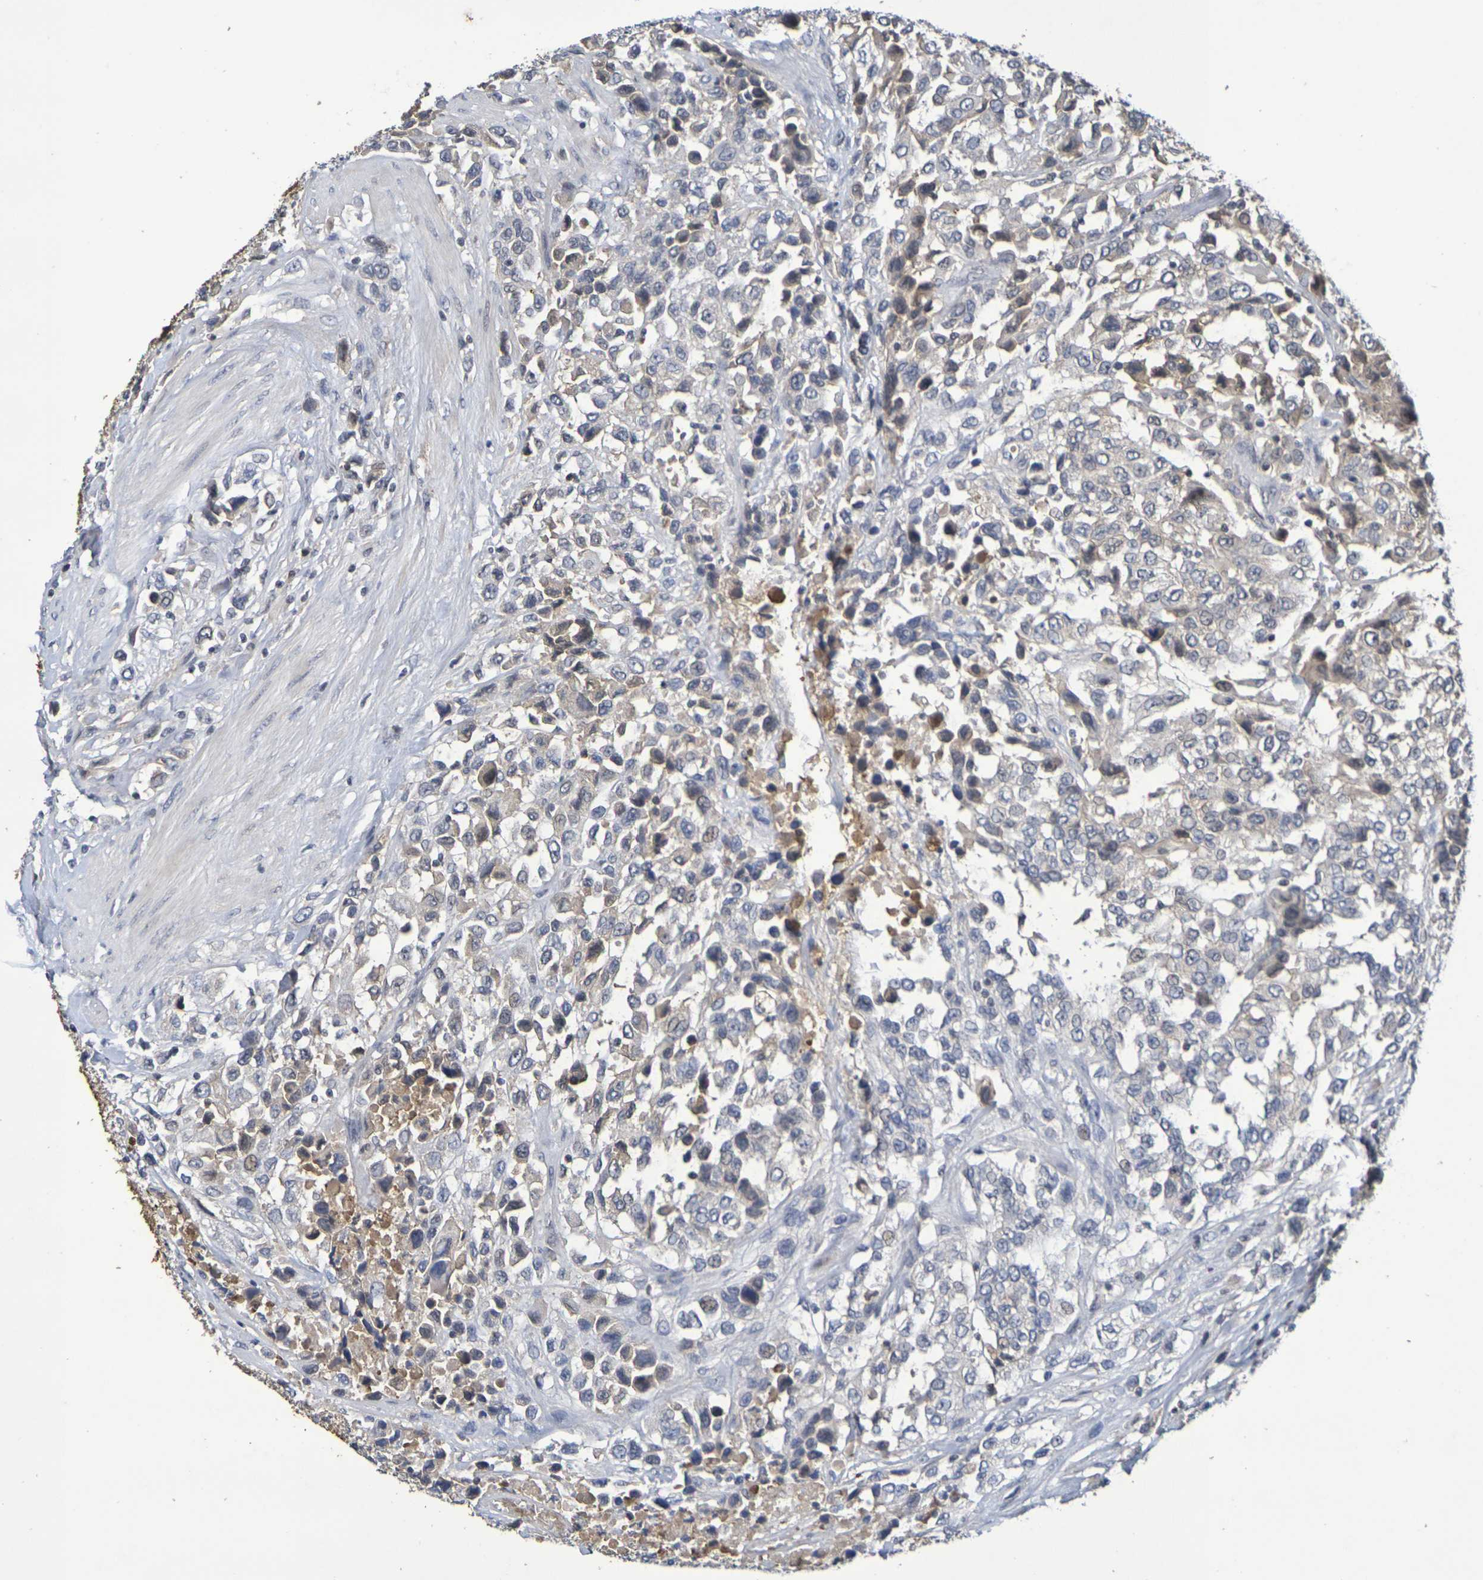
{"staining": {"intensity": "moderate", "quantity": "25%-75%", "location": "cytoplasmic/membranous"}, "tissue": "urothelial cancer", "cell_type": "Tumor cells", "image_type": "cancer", "snomed": [{"axis": "morphology", "description": "Urothelial carcinoma, High grade"}, {"axis": "topography", "description": "Urinary bladder"}], "caption": "IHC (DAB (3,3'-diaminobenzidine)) staining of urothelial cancer exhibits moderate cytoplasmic/membranous protein expression in approximately 25%-75% of tumor cells.", "gene": "TERF2", "patient": {"sex": "female", "age": 80}}